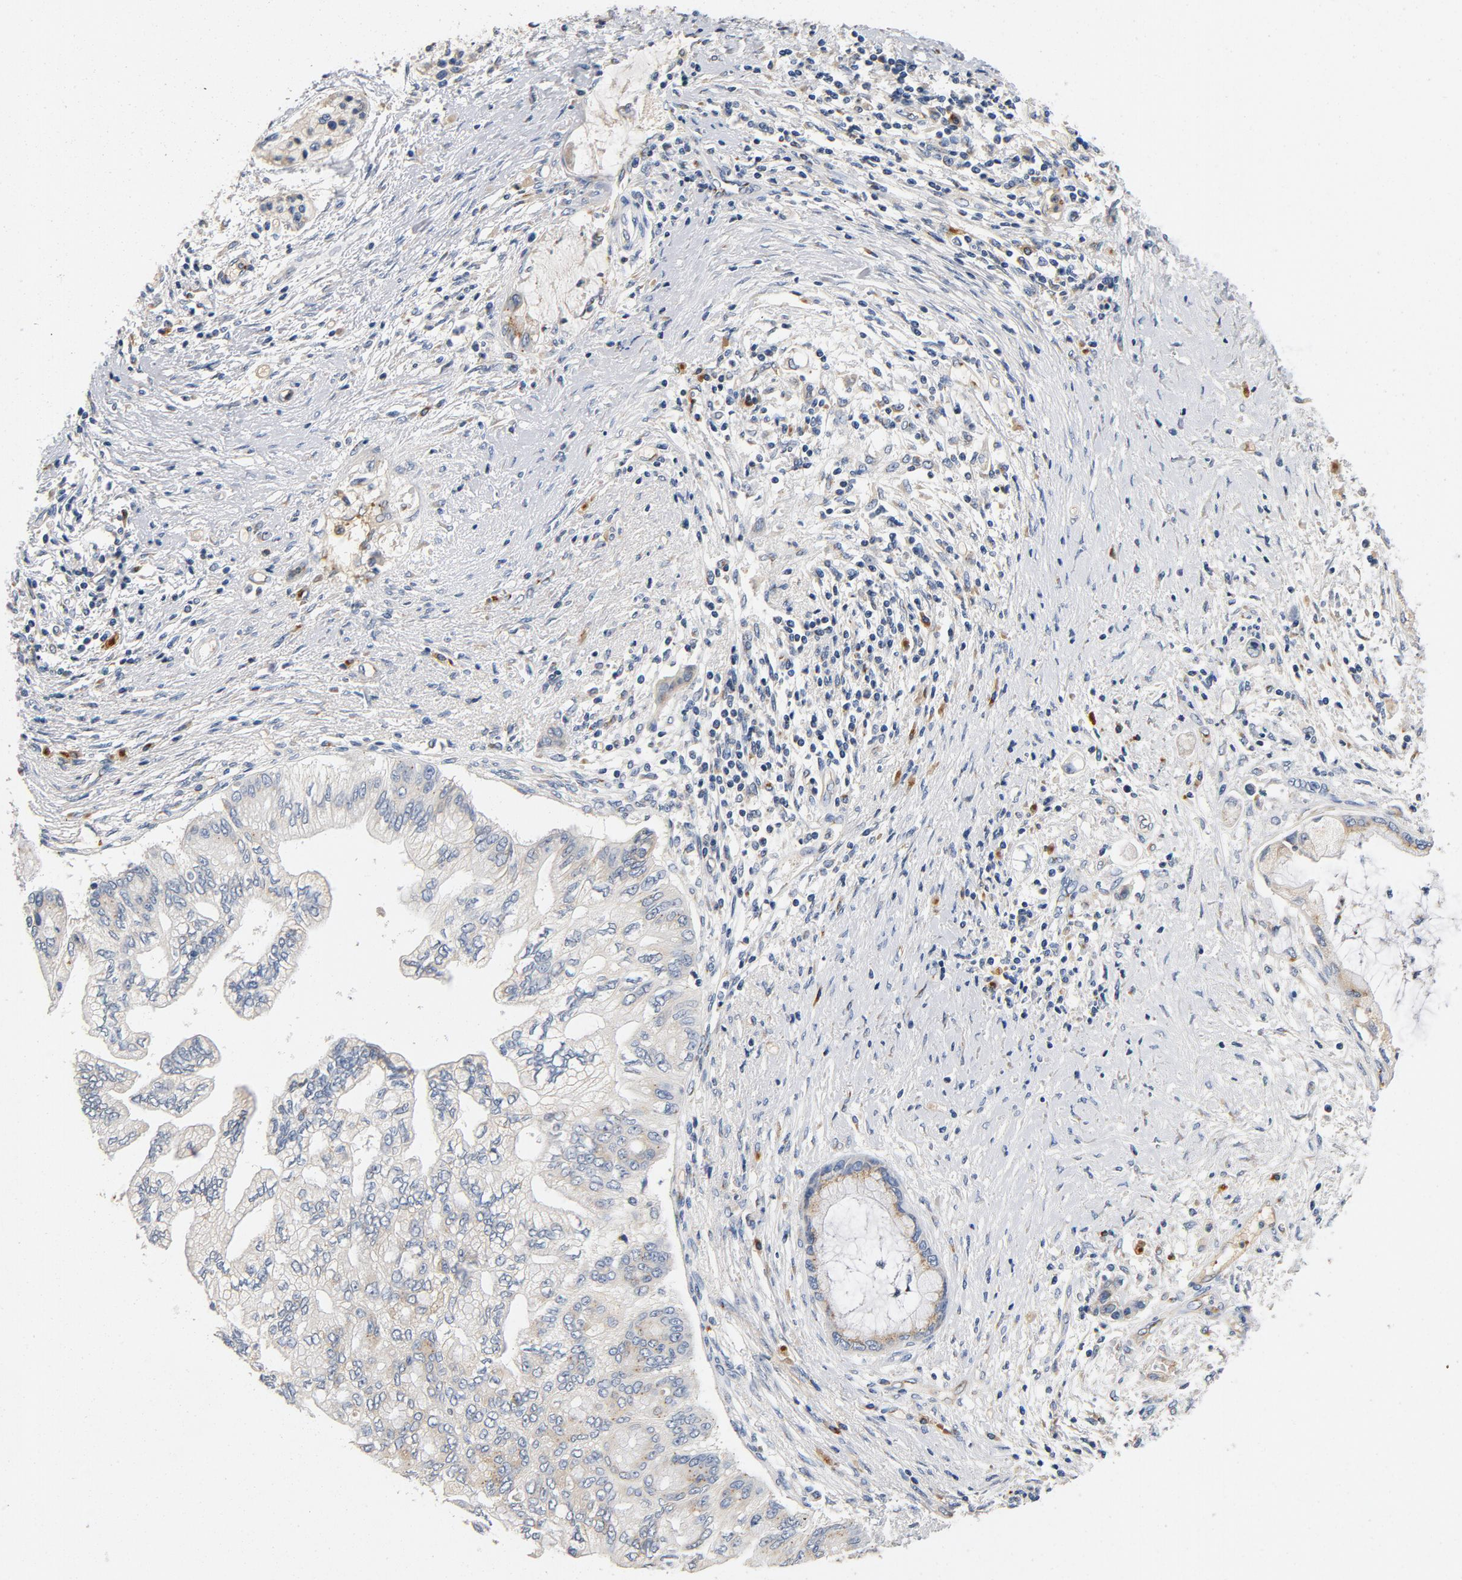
{"staining": {"intensity": "negative", "quantity": "none", "location": "none"}, "tissue": "pancreatic cancer", "cell_type": "Tumor cells", "image_type": "cancer", "snomed": [{"axis": "morphology", "description": "Adenocarcinoma, NOS"}, {"axis": "topography", "description": "Pancreas"}], "caption": "Protein analysis of adenocarcinoma (pancreatic) shows no significant positivity in tumor cells.", "gene": "LMAN2", "patient": {"sex": "female", "age": 59}}